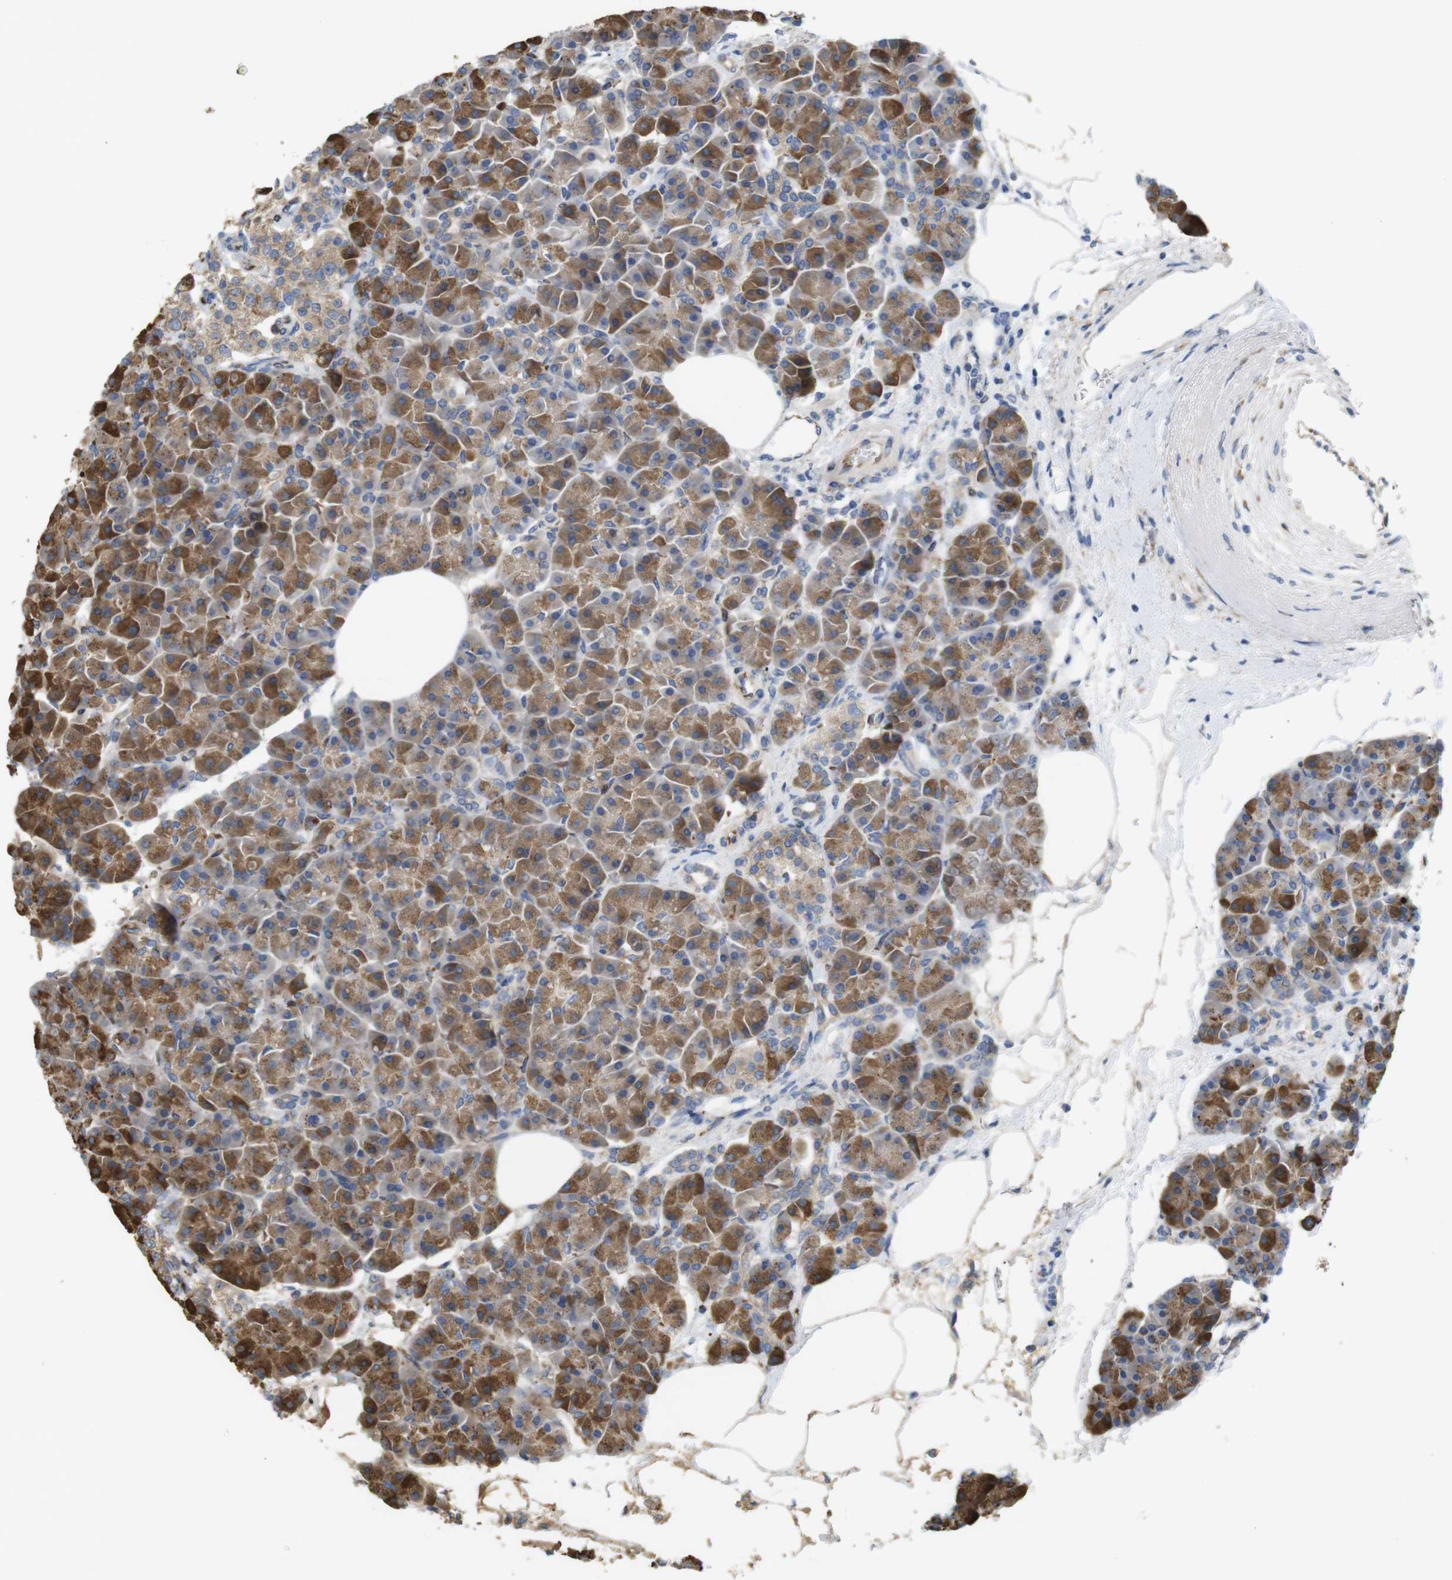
{"staining": {"intensity": "moderate", "quantity": ">75%", "location": "cytoplasmic/membranous"}, "tissue": "pancreas", "cell_type": "Exocrine glandular cells", "image_type": "normal", "snomed": [{"axis": "morphology", "description": "Normal tissue, NOS"}, {"axis": "topography", "description": "Pancreas"}], "caption": "Immunohistochemical staining of unremarkable pancreas shows moderate cytoplasmic/membranous protein staining in about >75% of exocrine glandular cells.", "gene": "PCNX2", "patient": {"sex": "female", "age": 70}}